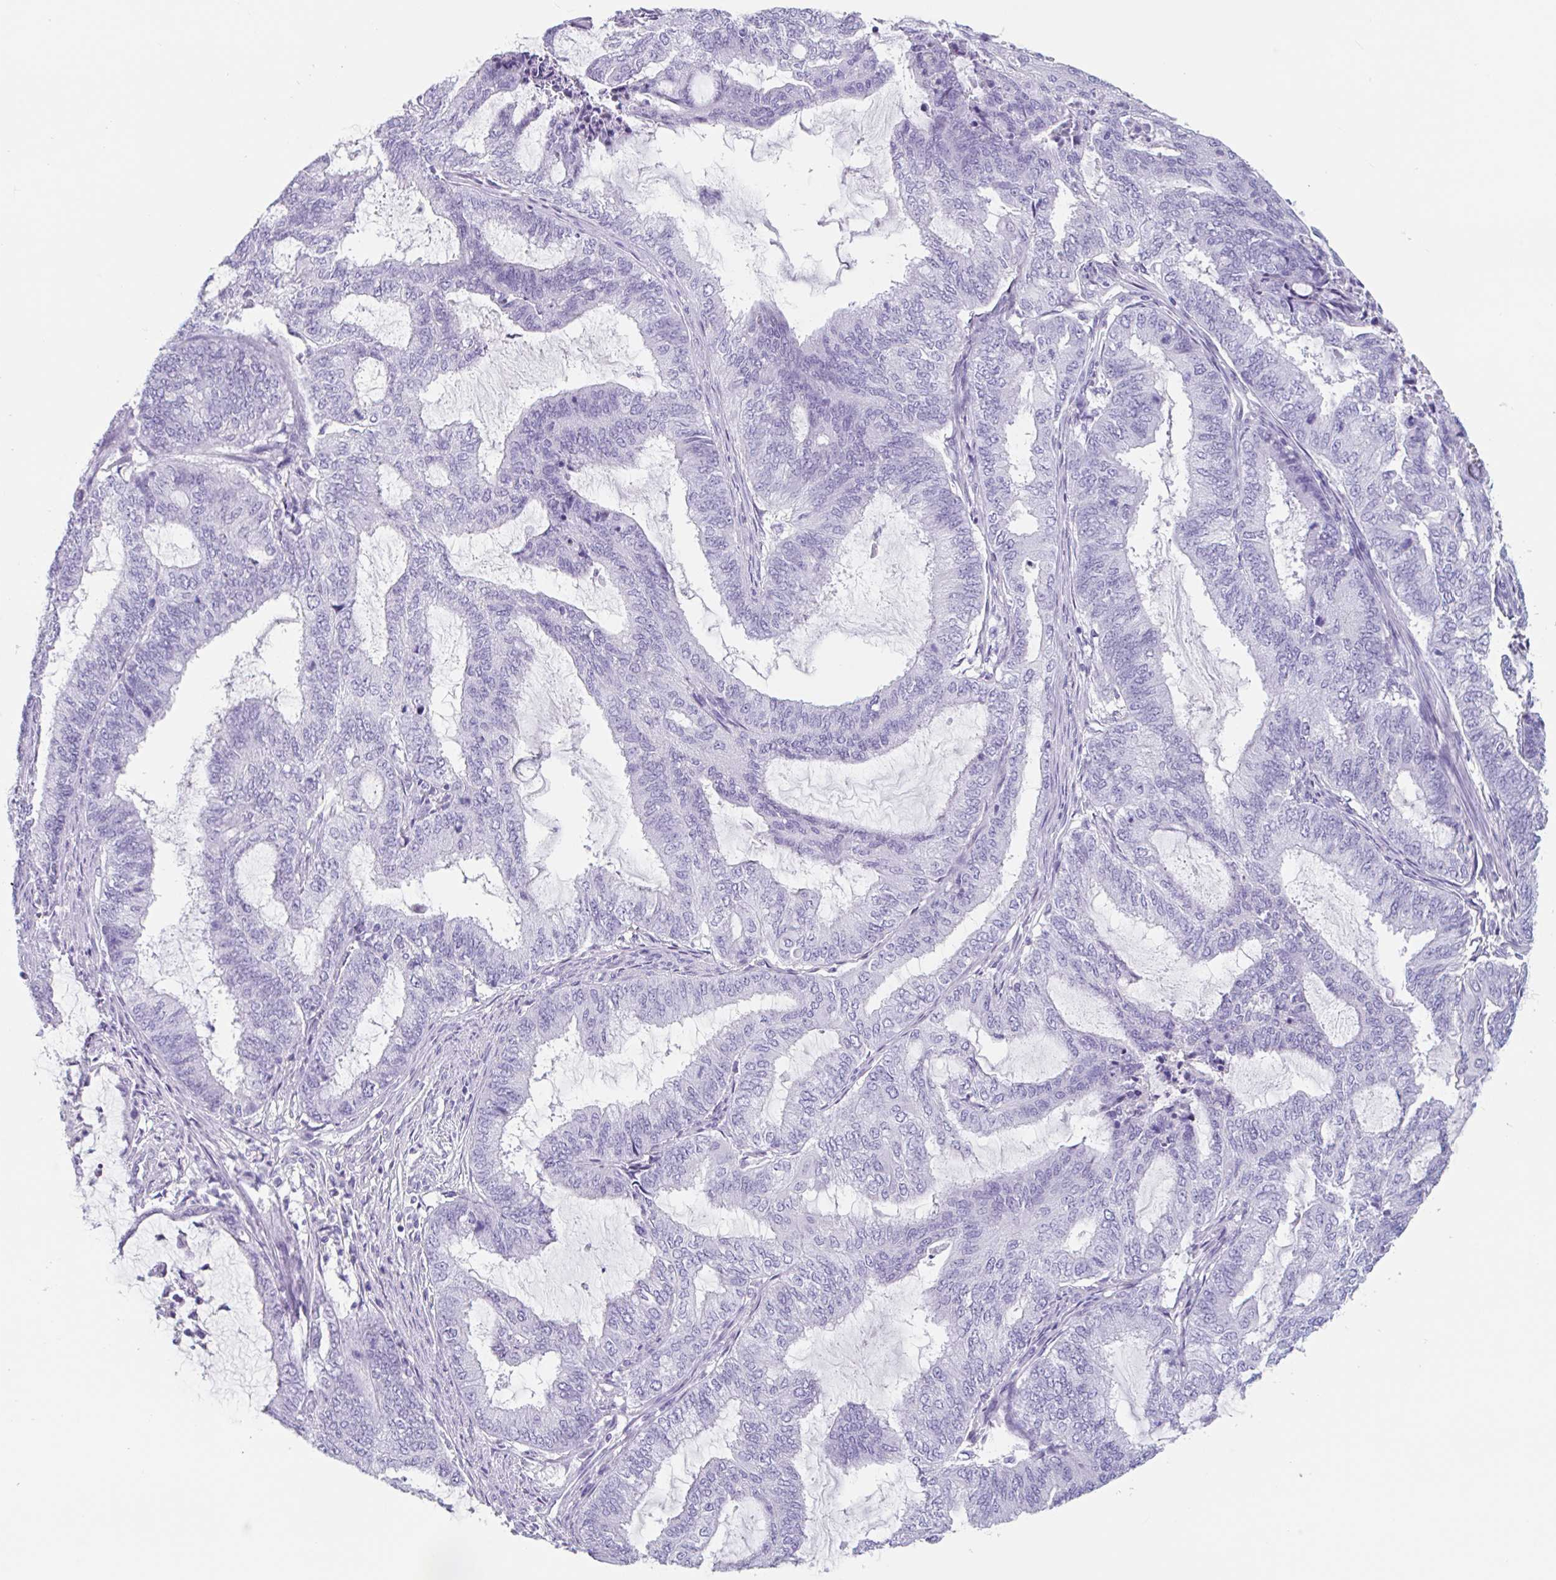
{"staining": {"intensity": "negative", "quantity": "none", "location": "none"}, "tissue": "endometrial cancer", "cell_type": "Tumor cells", "image_type": "cancer", "snomed": [{"axis": "morphology", "description": "Adenocarcinoma, NOS"}, {"axis": "topography", "description": "Endometrium"}], "caption": "This is a micrograph of immunohistochemistry (IHC) staining of endometrial cancer (adenocarcinoma), which shows no positivity in tumor cells.", "gene": "EMC4", "patient": {"sex": "female", "age": 51}}